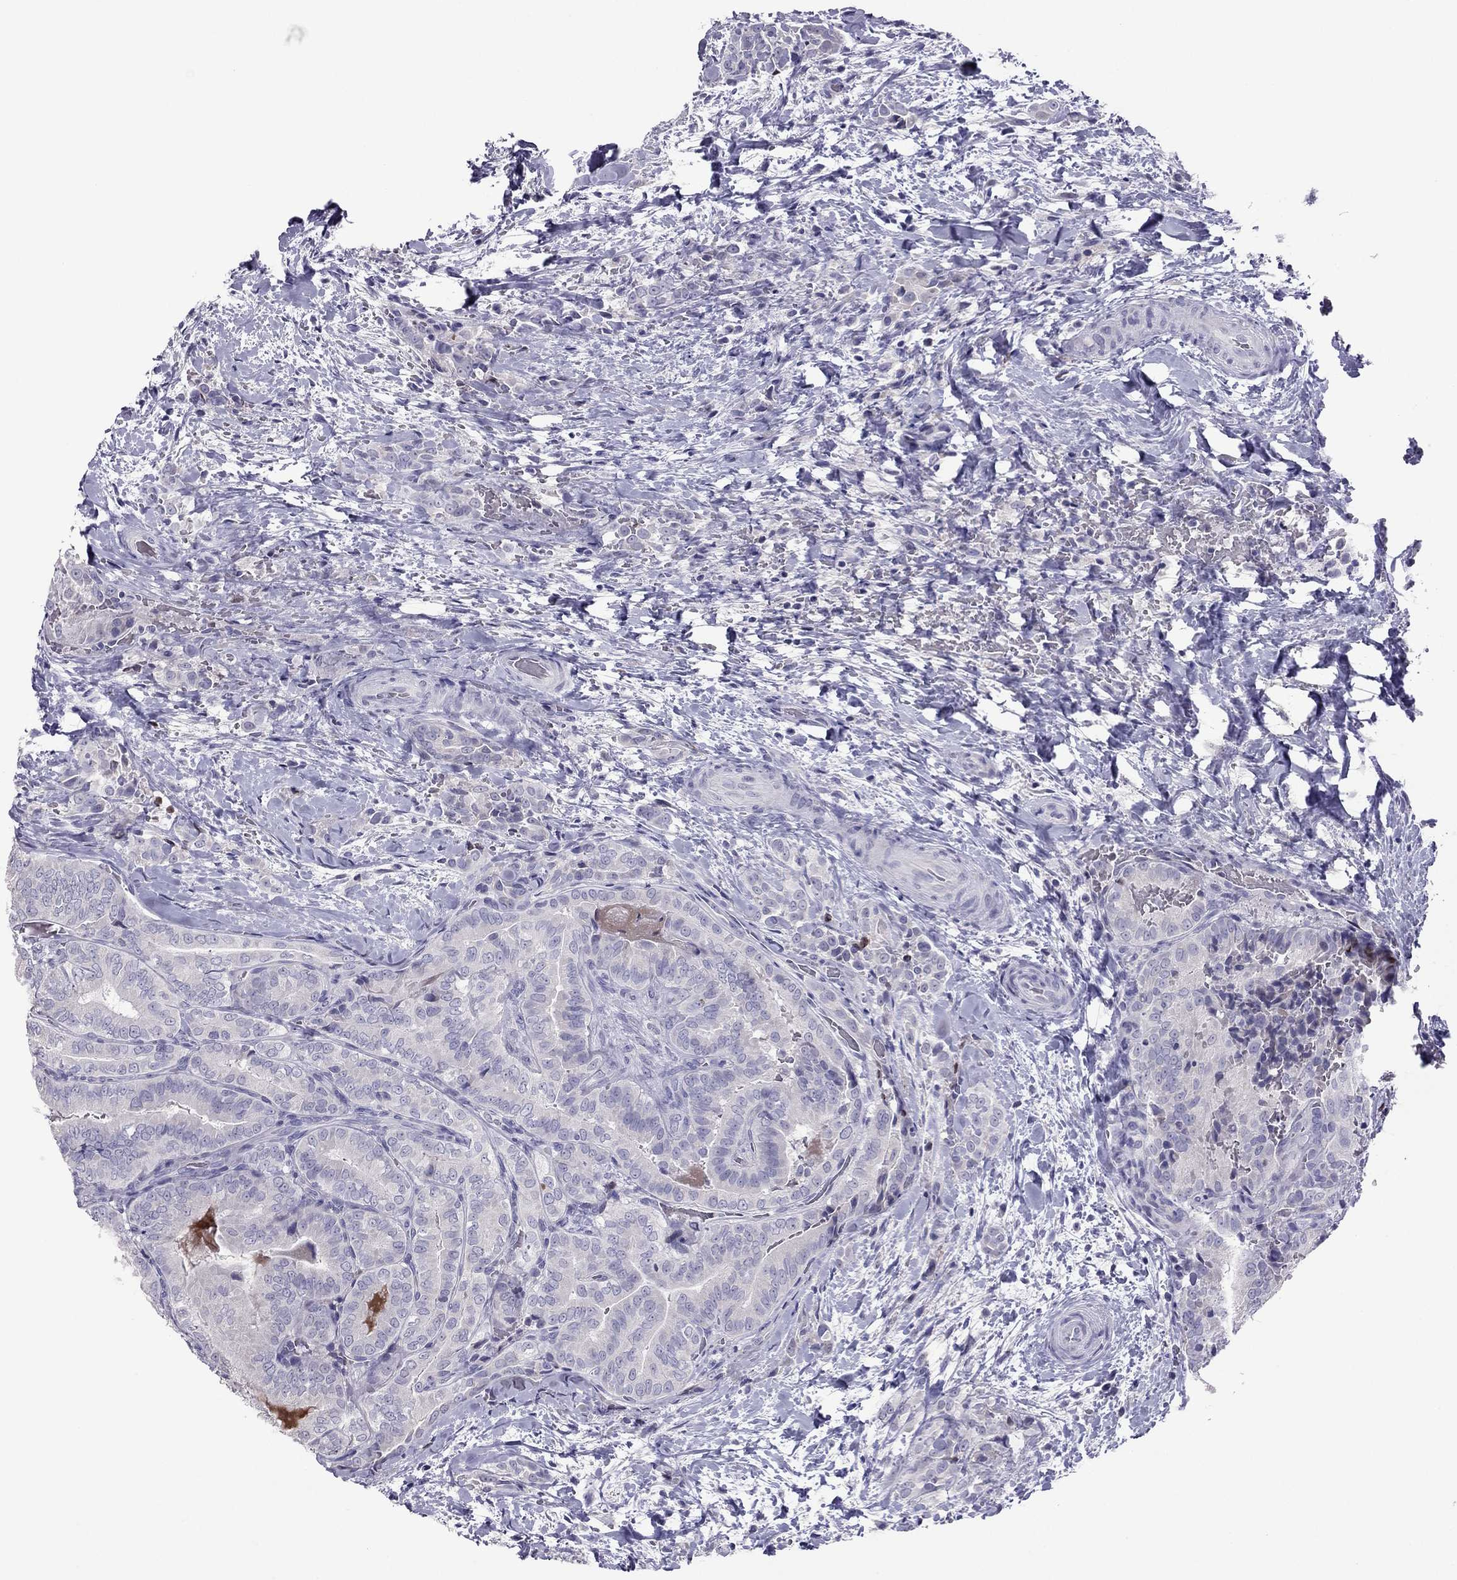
{"staining": {"intensity": "negative", "quantity": "none", "location": "none"}, "tissue": "thyroid cancer", "cell_type": "Tumor cells", "image_type": "cancer", "snomed": [{"axis": "morphology", "description": "Papillary adenocarcinoma, NOS"}, {"axis": "topography", "description": "Thyroid gland"}], "caption": "A photomicrograph of thyroid papillary adenocarcinoma stained for a protein reveals no brown staining in tumor cells. (Stains: DAB (3,3'-diaminobenzidine) immunohistochemistry (IHC) with hematoxylin counter stain, Microscopy: brightfield microscopy at high magnification).", "gene": "RGS8", "patient": {"sex": "male", "age": 61}}